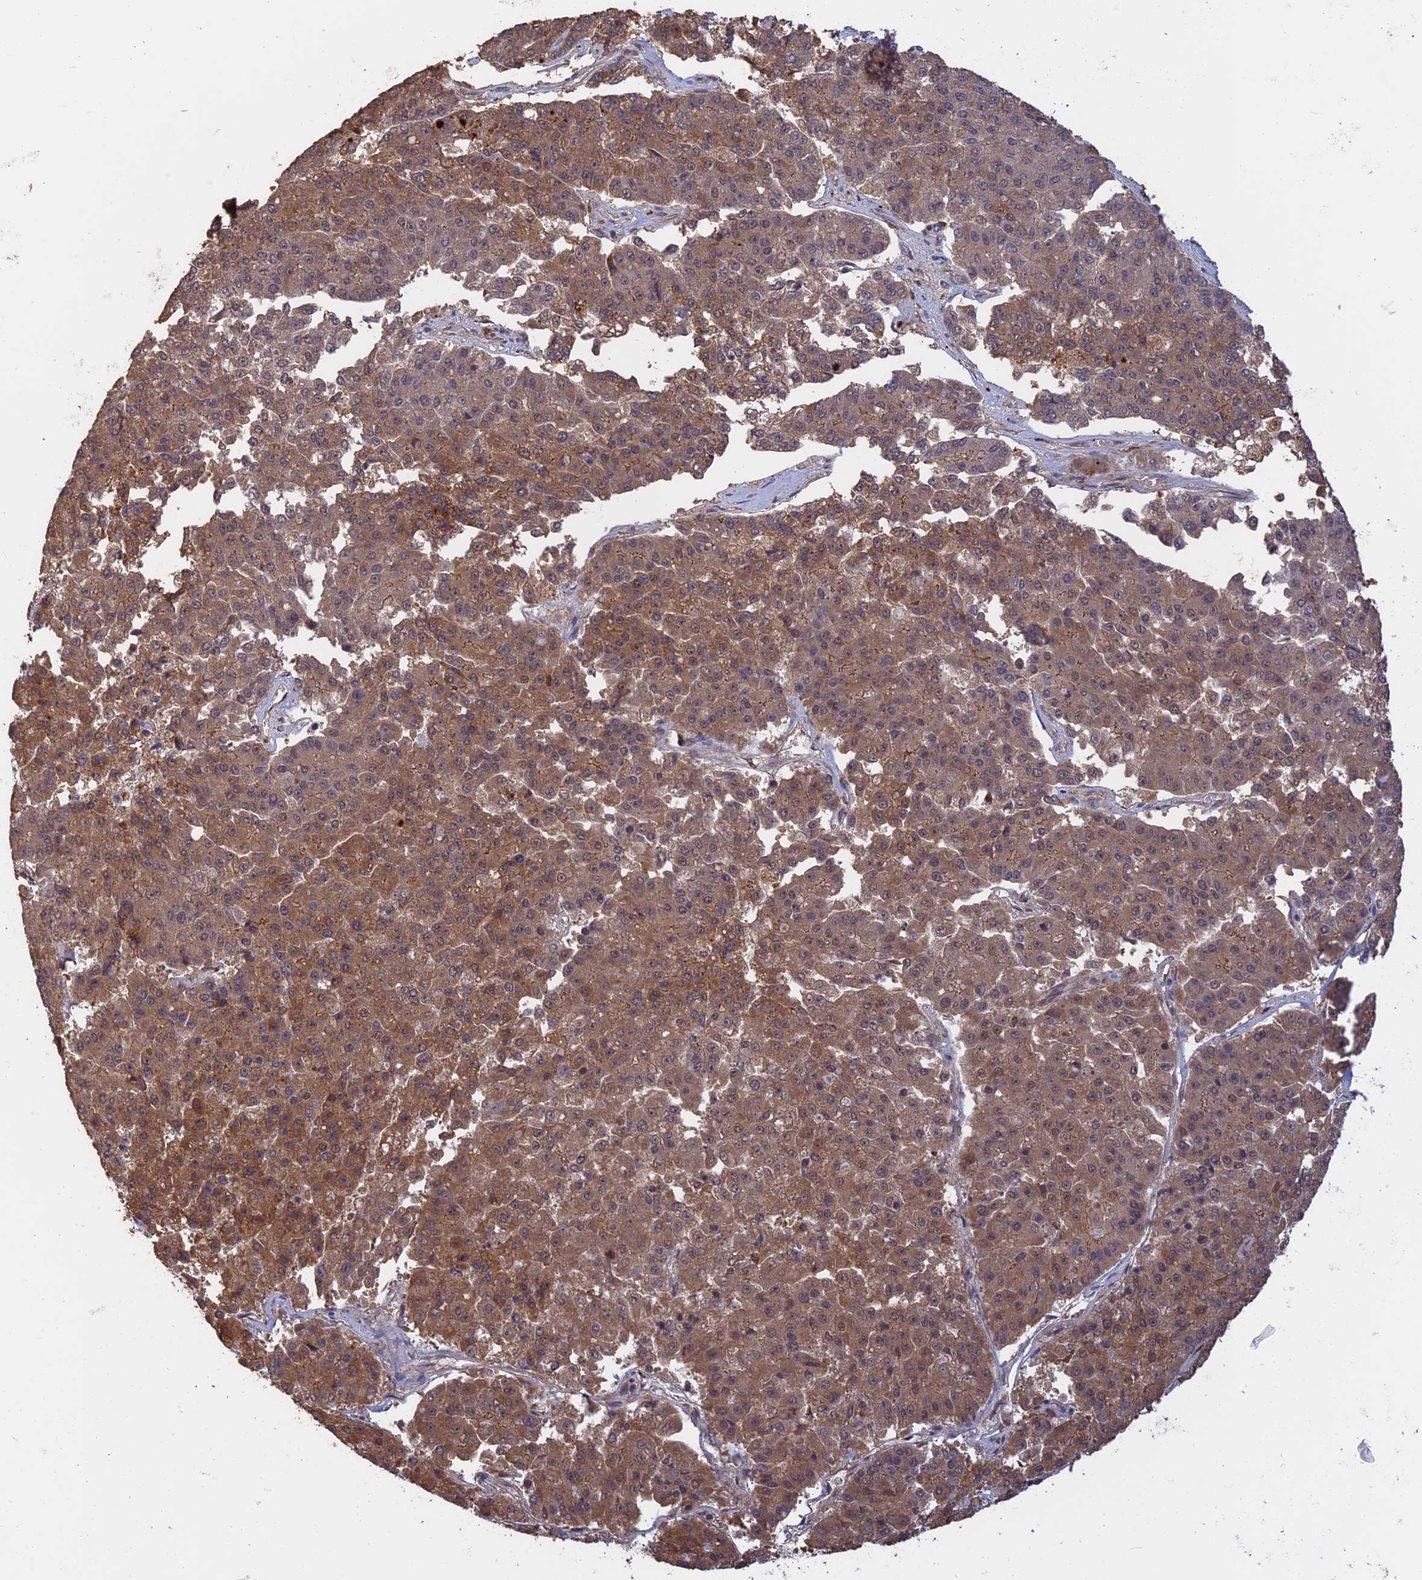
{"staining": {"intensity": "moderate", "quantity": ">75%", "location": "cytoplasmic/membranous,nuclear"}, "tissue": "pancreatic cancer", "cell_type": "Tumor cells", "image_type": "cancer", "snomed": [{"axis": "morphology", "description": "Adenocarcinoma, NOS"}, {"axis": "topography", "description": "Pancreas"}], "caption": "Pancreatic cancer (adenocarcinoma) stained with DAB immunohistochemistry (IHC) exhibits medium levels of moderate cytoplasmic/membranous and nuclear staining in about >75% of tumor cells.", "gene": "ARHGAP40", "patient": {"sex": "male", "age": 50}}